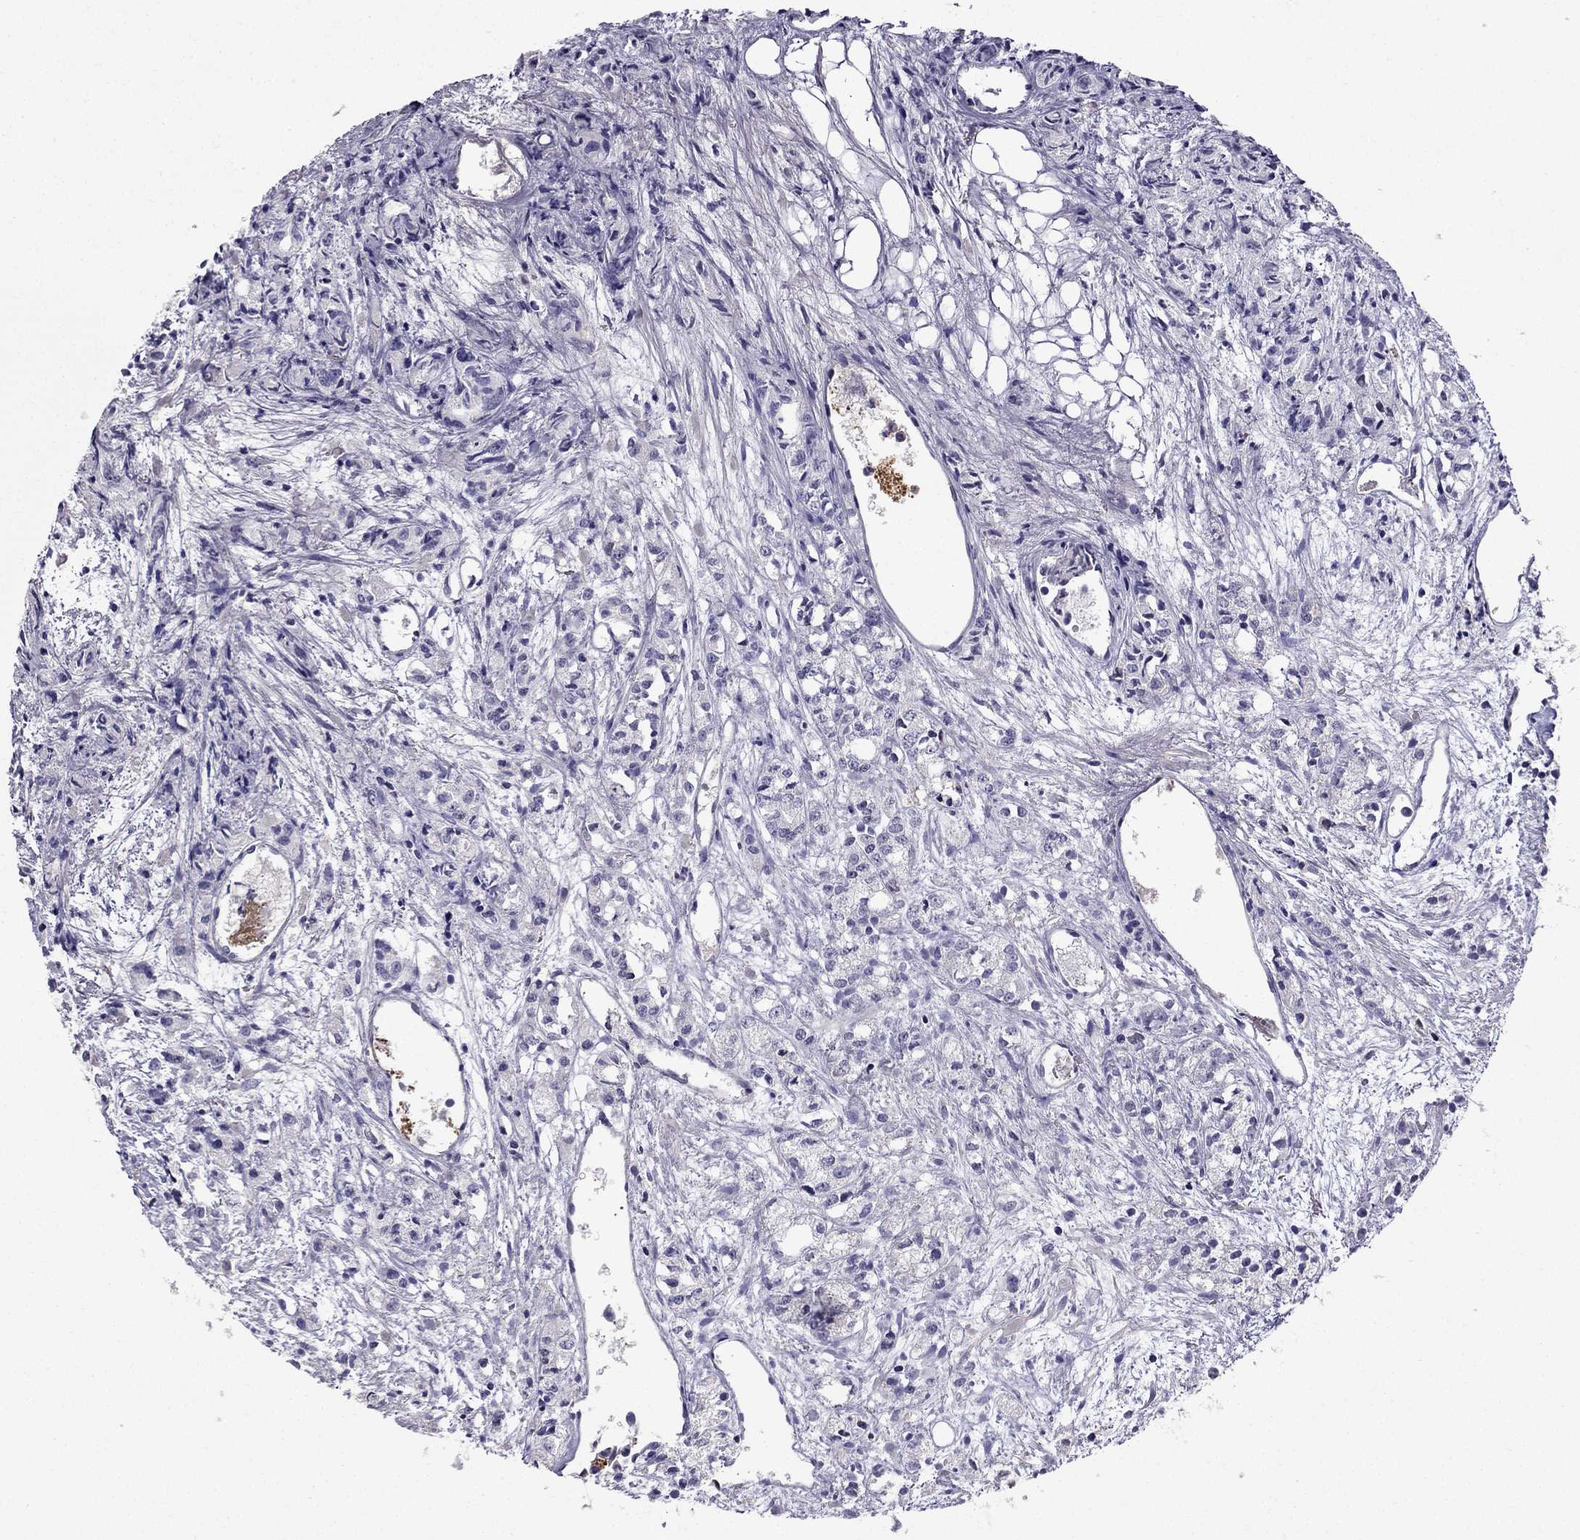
{"staining": {"intensity": "weak", "quantity": "<25%", "location": "nuclear"}, "tissue": "prostate cancer", "cell_type": "Tumor cells", "image_type": "cancer", "snomed": [{"axis": "morphology", "description": "Adenocarcinoma, Medium grade"}, {"axis": "topography", "description": "Prostate"}], "caption": "Prostate adenocarcinoma (medium-grade) stained for a protein using IHC exhibits no positivity tumor cells.", "gene": "UHRF1", "patient": {"sex": "male", "age": 74}}